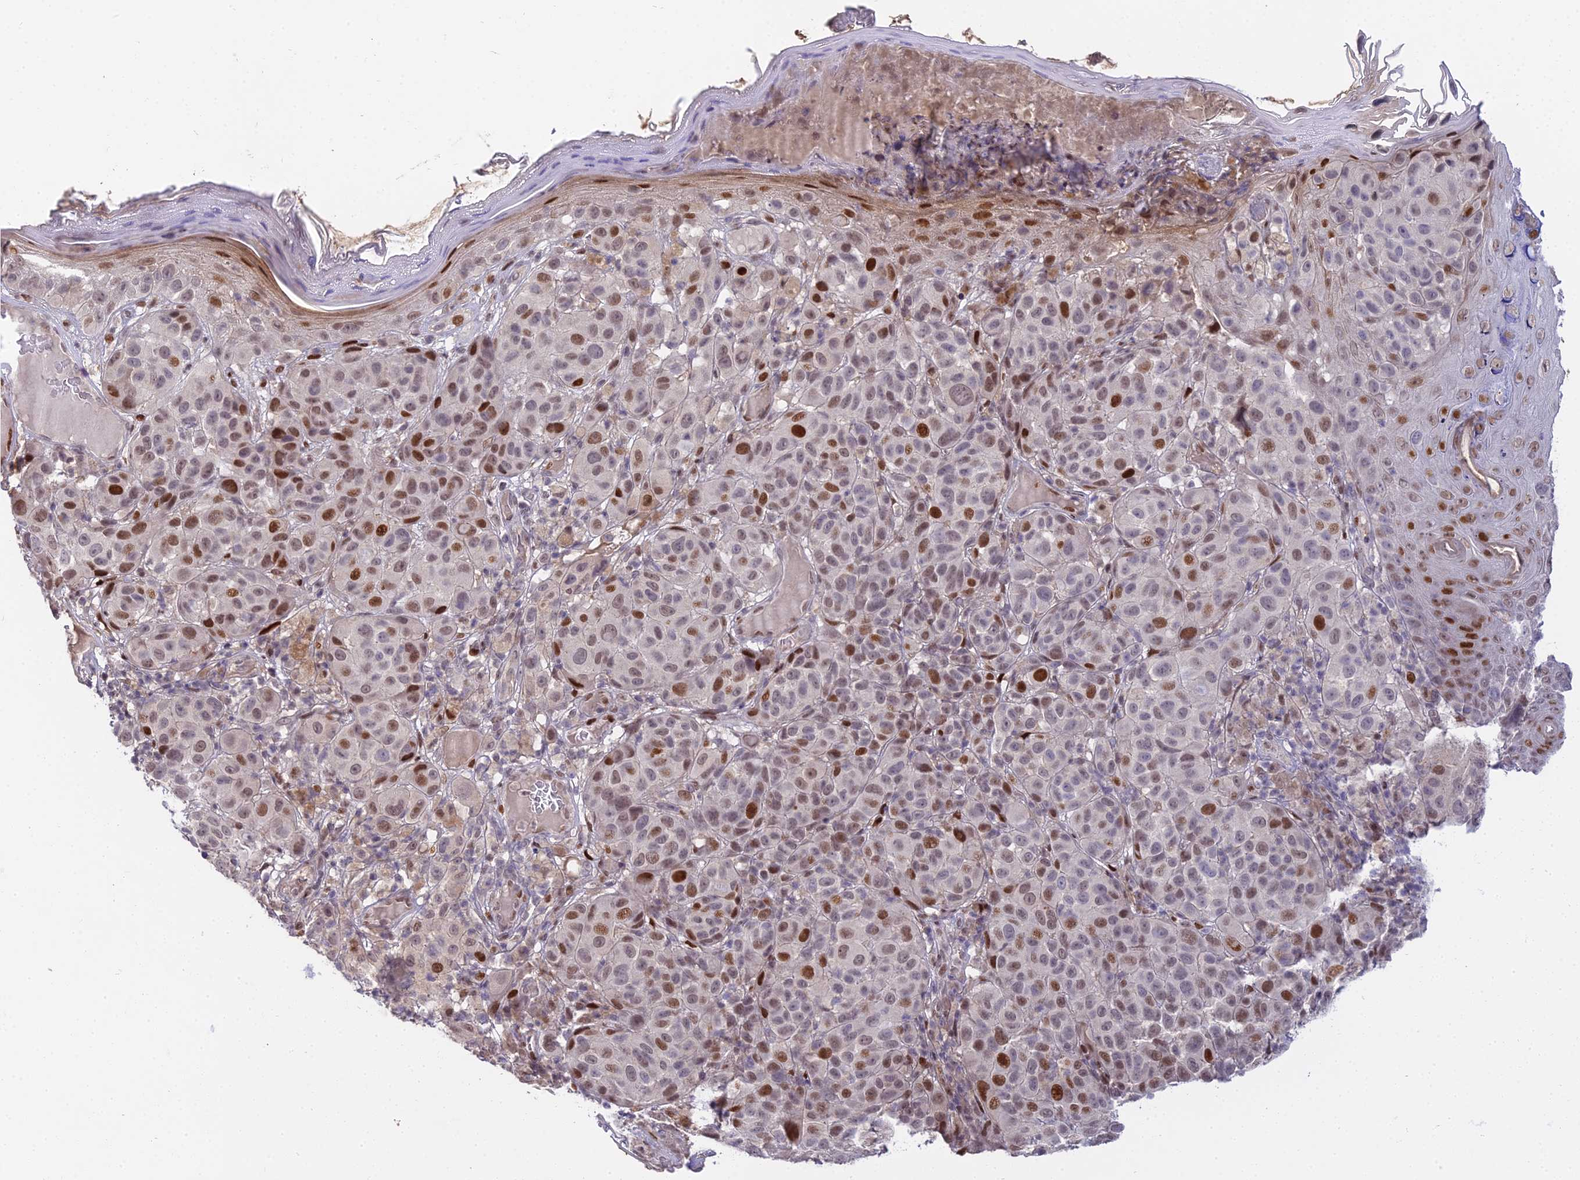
{"staining": {"intensity": "moderate", "quantity": "25%-75%", "location": "nuclear"}, "tissue": "melanoma", "cell_type": "Tumor cells", "image_type": "cancer", "snomed": [{"axis": "morphology", "description": "Malignant melanoma, NOS"}, {"axis": "topography", "description": "Skin"}], "caption": "An immunohistochemistry histopathology image of tumor tissue is shown. Protein staining in brown shows moderate nuclear positivity in malignant melanoma within tumor cells. (DAB (3,3'-diaminobenzidine) = brown stain, brightfield microscopy at high magnification).", "gene": "ZNF707", "patient": {"sex": "male", "age": 38}}